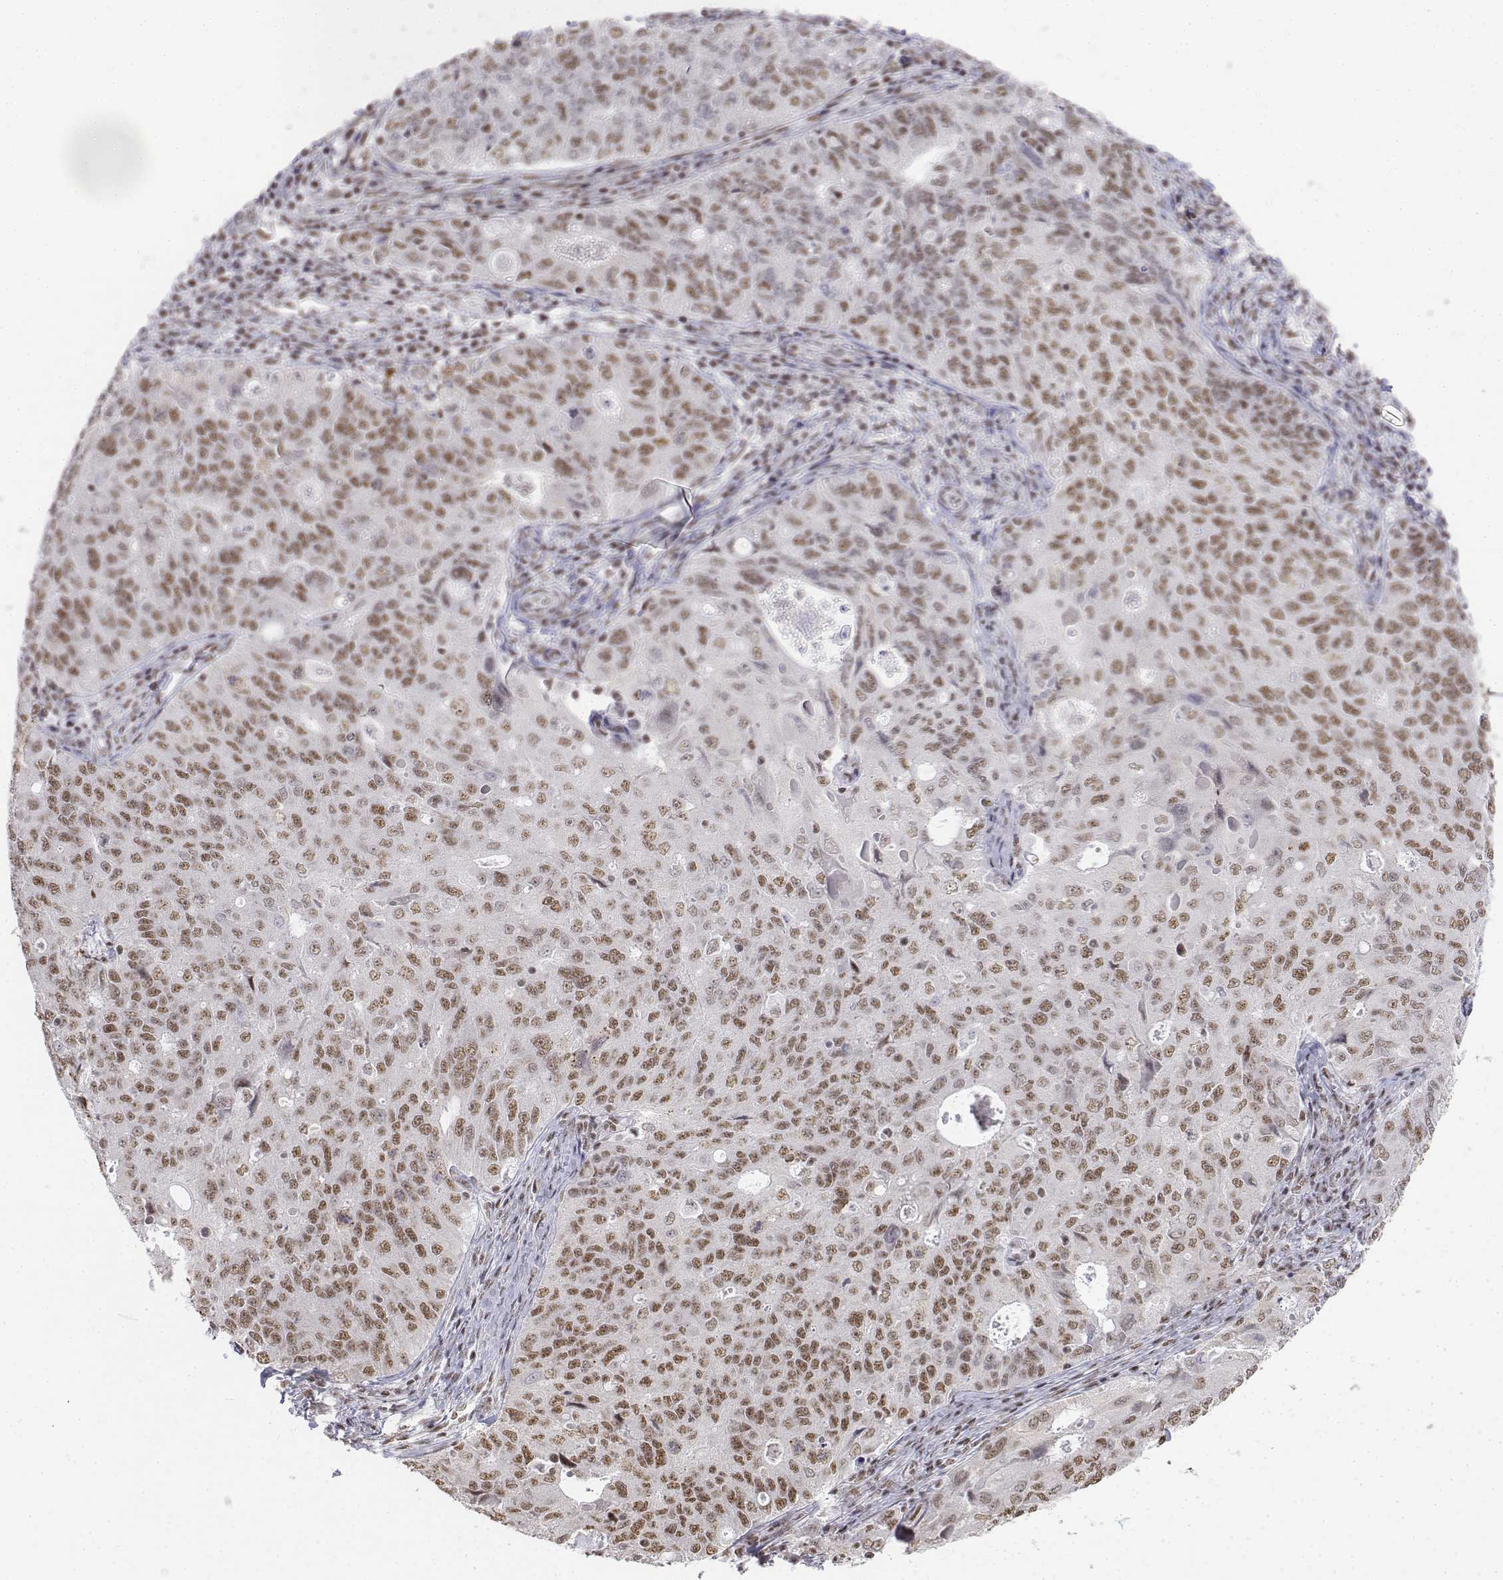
{"staining": {"intensity": "weak", "quantity": "25%-75%", "location": "nuclear"}, "tissue": "endometrial cancer", "cell_type": "Tumor cells", "image_type": "cancer", "snomed": [{"axis": "morphology", "description": "Adenocarcinoma, NOS"}, {"axis": "topography", "description": "Endometrium"}], "caption": "Endometrial cancer stained with a protein marker exhibits weak staining in tumor cells.", "gene": "SETD1A", "patient": {"sex": "female", "age": 43}}